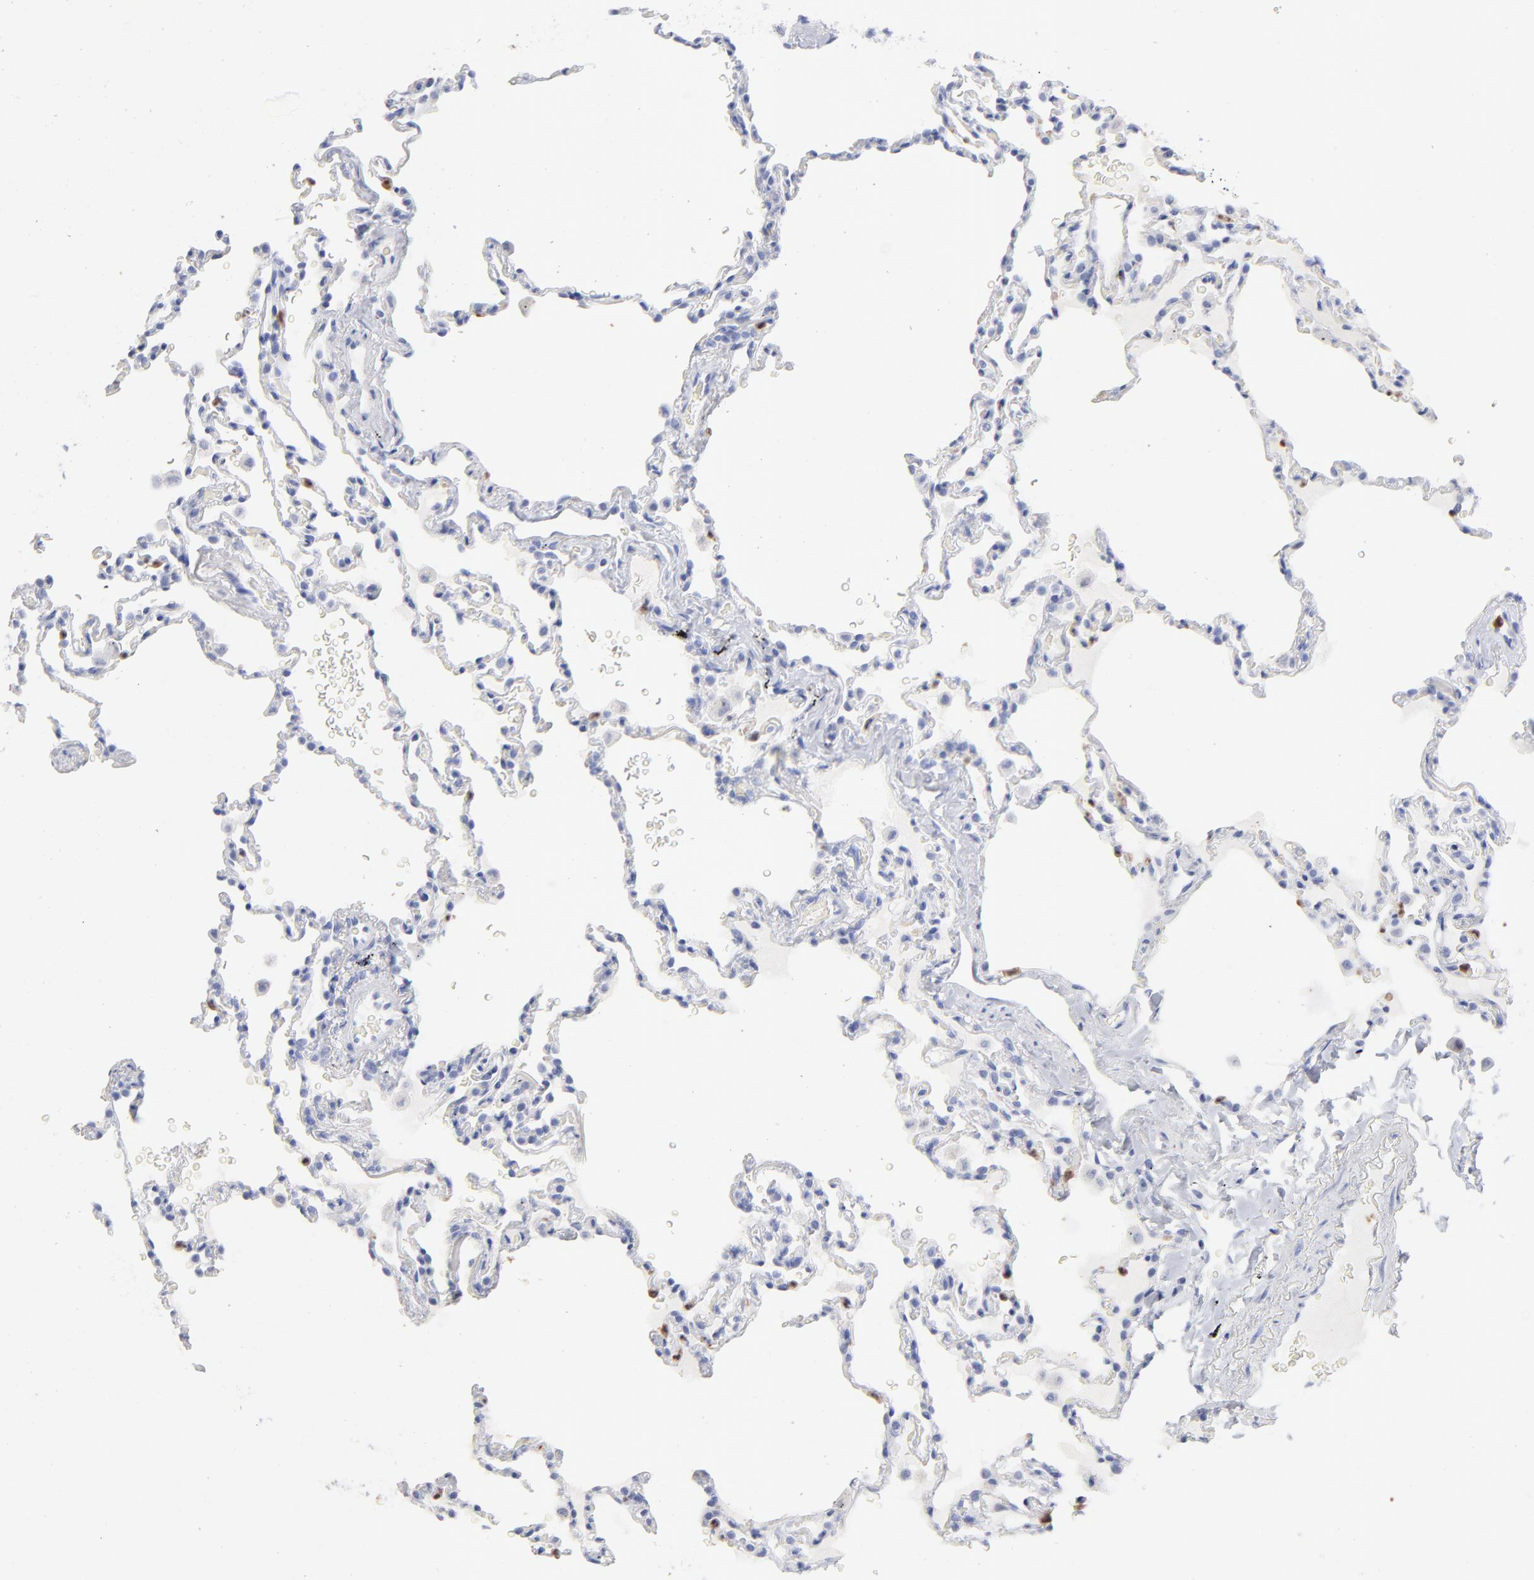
{"staining": {"intensity": "negative", "quantity": "none", "location": "none"}, "tissue": "lung", "cell_type": "Alveolar cells", "image_type": "normal", "snomed": [{"axis": "morphology", "description": "Normal tissue, NOS"}, {"axis": "topography", "description": "Lung"}], "caption": "The immunohistochemistry (IHC) histopathology image has no significant expression in alveolar cells of lung.", "gene": "ARG1", "patient": {"sex": "male", "age": 59}}